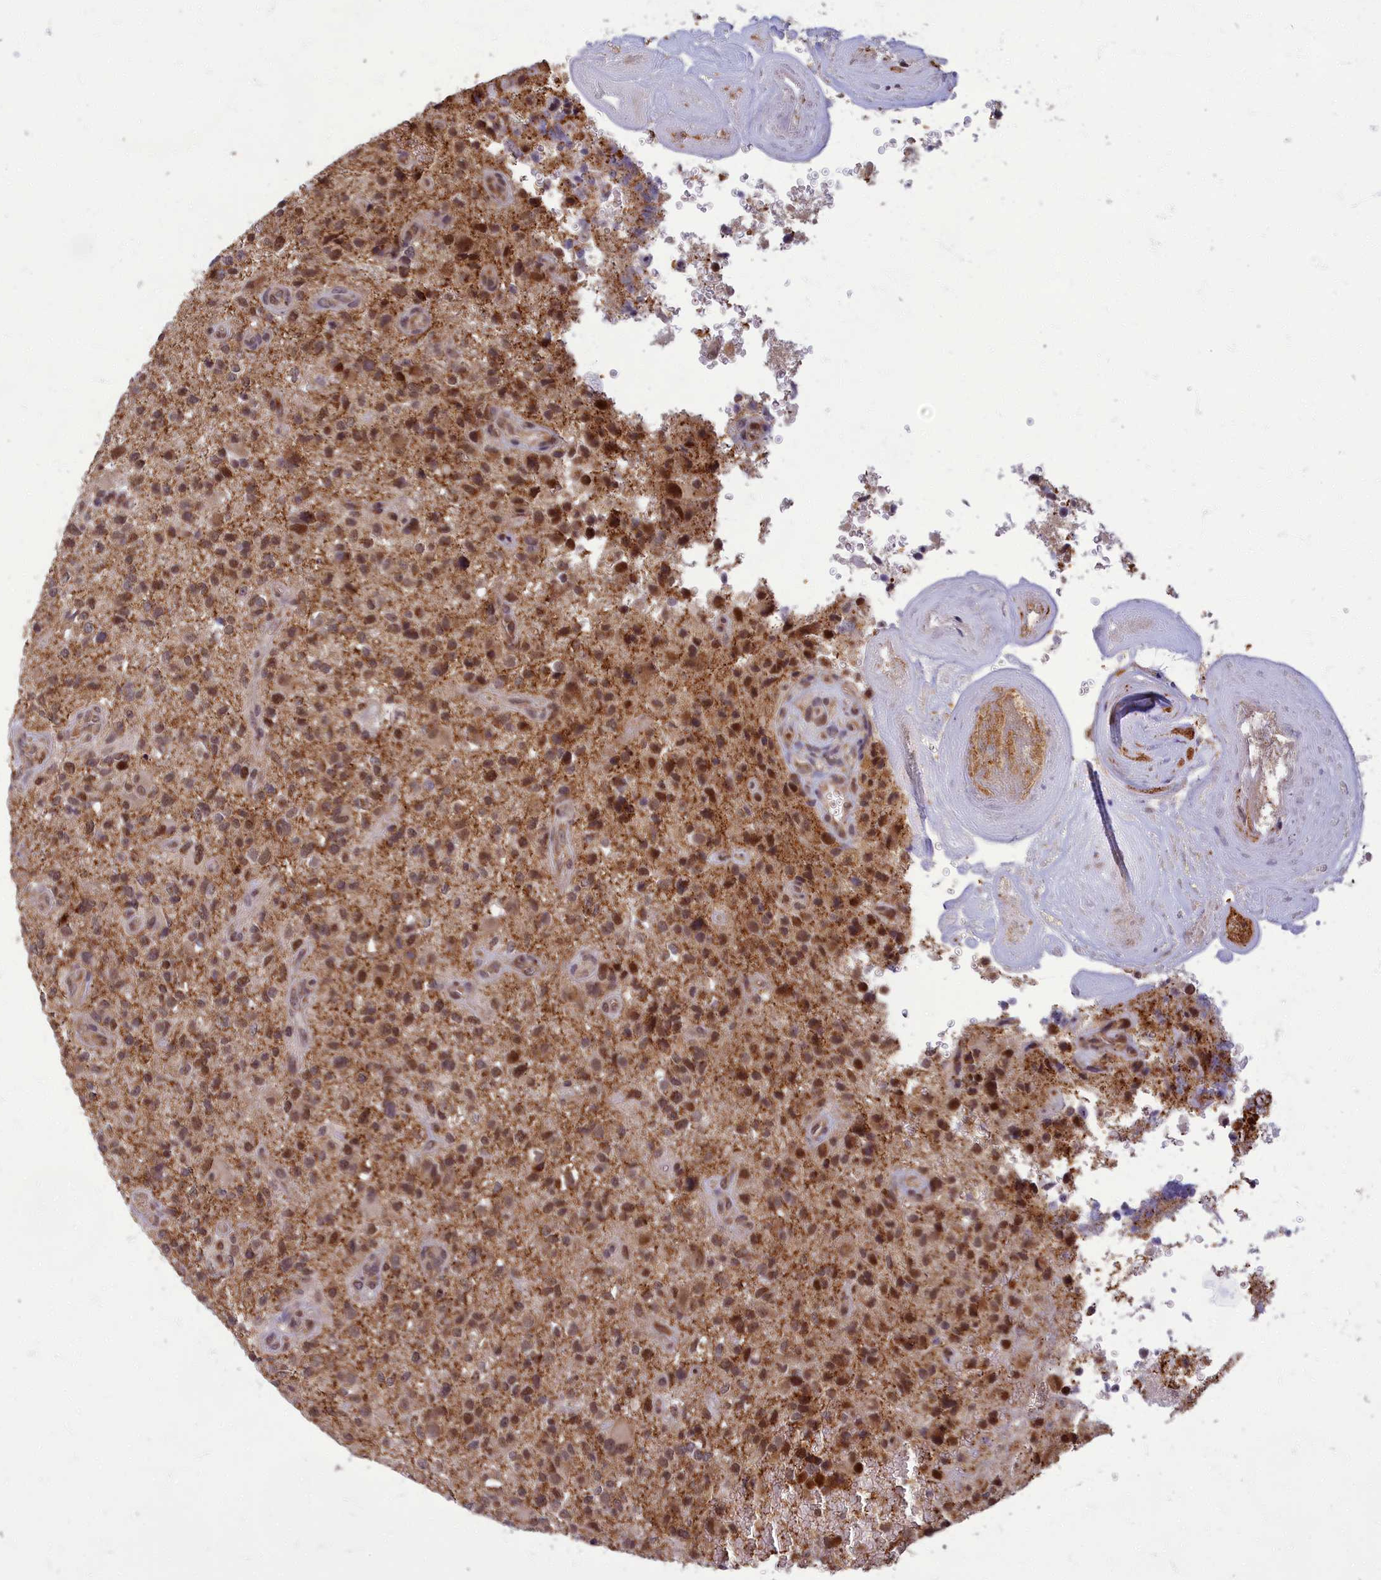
{"staining": {"intensity": "moderate", "quantity": ">75%", "location": "cytoplasmic/membranous,nuclear"}, "tissue": "glioma", "cell_type": "Tumor cells", "image_type": "cancer", "snomed": [{"axis": "morphology", "description": "Glioma, malignant, High grade"}, {"axis": "topography", "description": "Brain"}], "caption": "Human glioma stained with a brown dye displays moderate cytoplasmic/membranous and nuclear positive expression in about >75% of tumor cells.", "gene": "EARS2", "patient": {"sex": "male", "age": 47}}